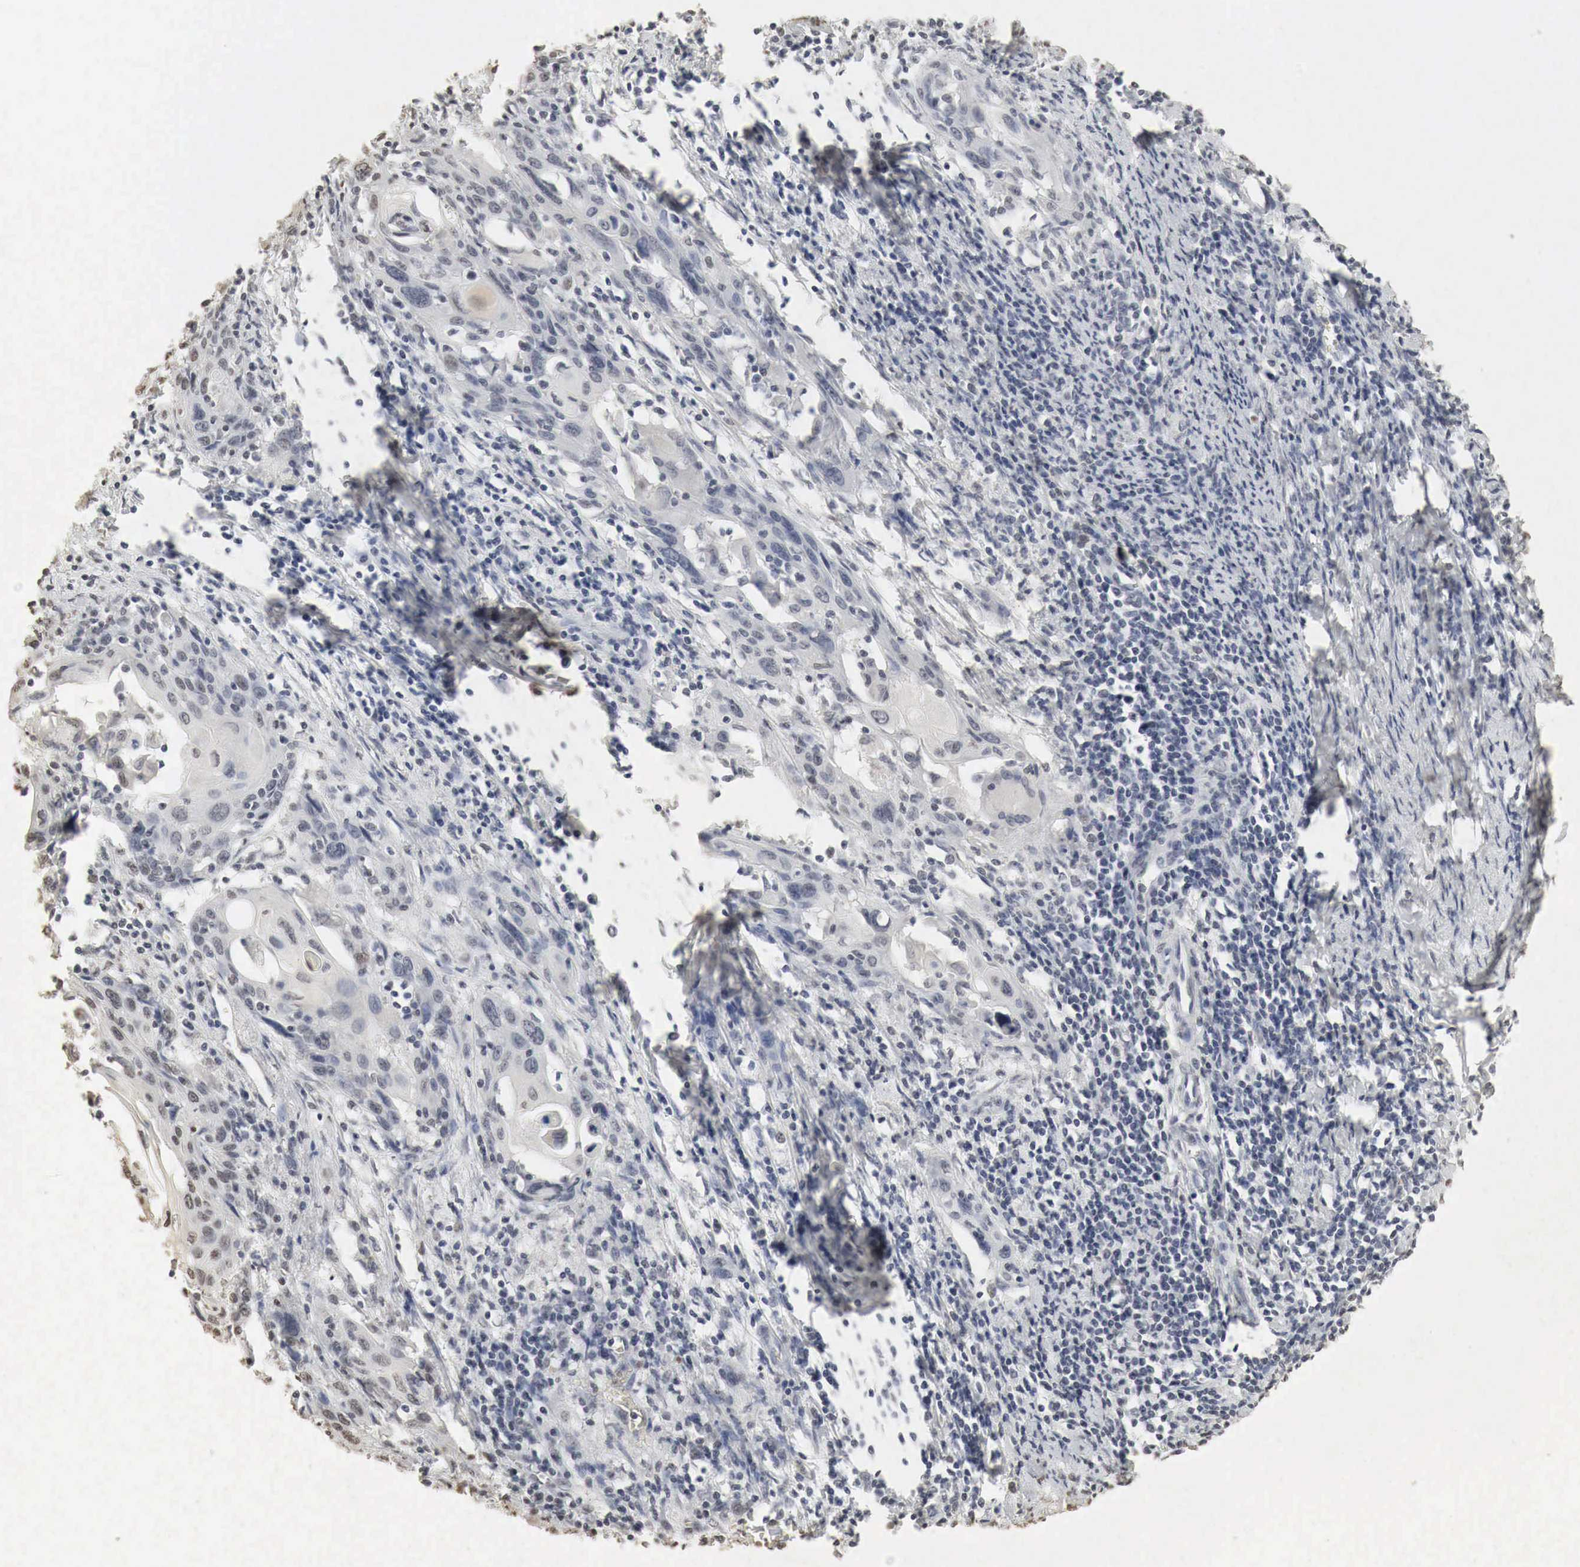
{"staining": {"intensity": "negative", "quantity": "none", "location": "none"}, "tissue": "cervical cancer", "cell_type": "Tumor cells", "image_type": "cancer", "snomed": [{"axis": "morphology", "description": "Squamous cell carcinoma, NOS"}, {"axis": "topography", "description": "Cervix"}], "caption": "This is a micrograph of immunohistochemistry (IHC) staining of cervical cancer (squamous cell carcinoma), which shows no staining in tumor cells.", "gene": "ERBB4", "patient": {"sex": "female", "age": 54}}